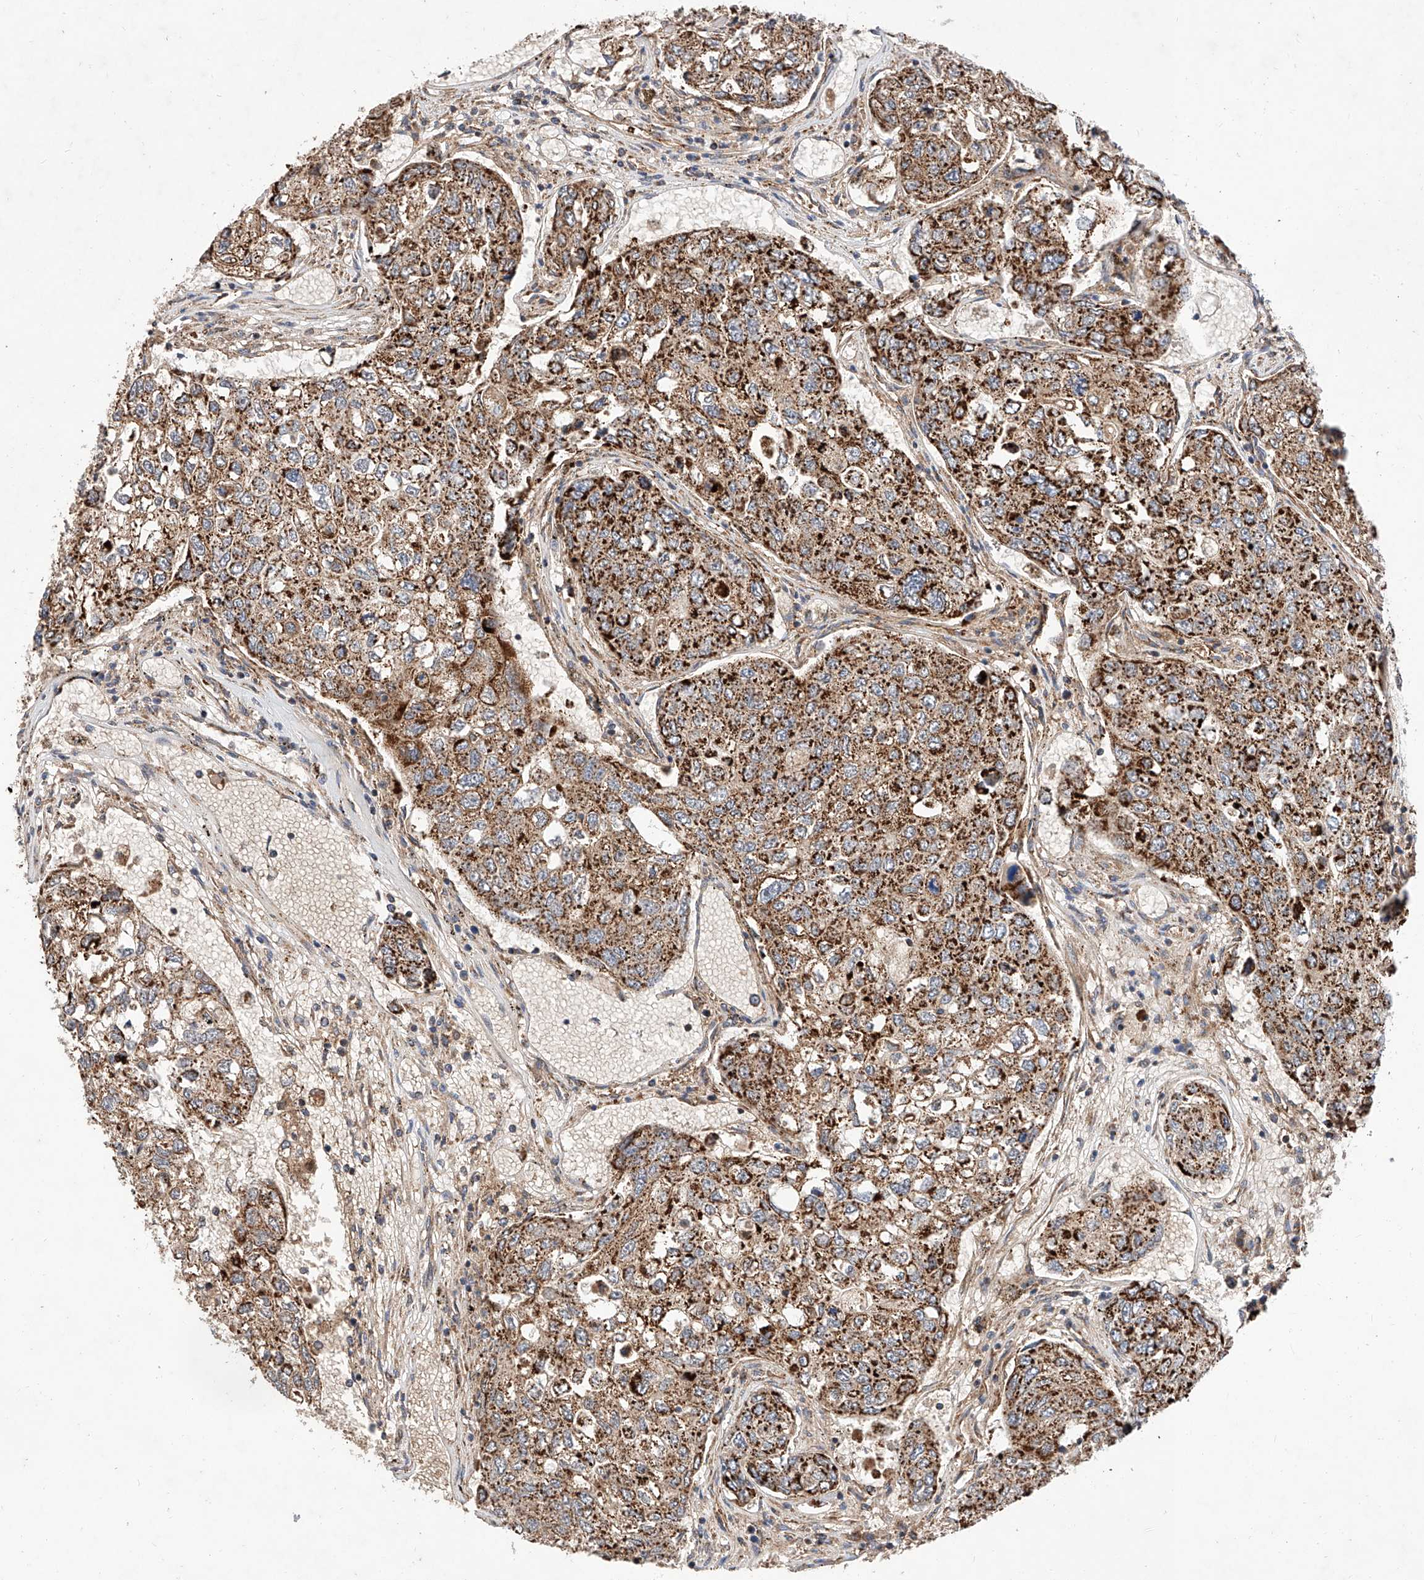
{"staining": {"intensity": "strong", "quantity": ">75%", "location": "cytoplasmic/membranous"}, "tissue": "urothelial cancer", "cell_type": "Tumor cells", "image_type": "cancer", "snomed": [{"axis": "morphology", "description": "Urothelial carcinoma, High grade"}, {"axis": "topography", "description": "Lymph node"}, {"axis": "topography", "description": "Urinary bladder"}], "caption": "DAB (3,3'-diaminobenzidine) immunohistochemical staining of human urothelial cancer exhibits strong cytoplasmic/membranous protein staining in about >75% of tumor cells. The protein of interest is stained brown, and the nuclei are stained in blue (DAB (3,3'-diaminobenzidine) IHC with brightfield microscopy, high magnification).", "gene": "NR1D1", "patient": {"sex": "male", "age": 51}}